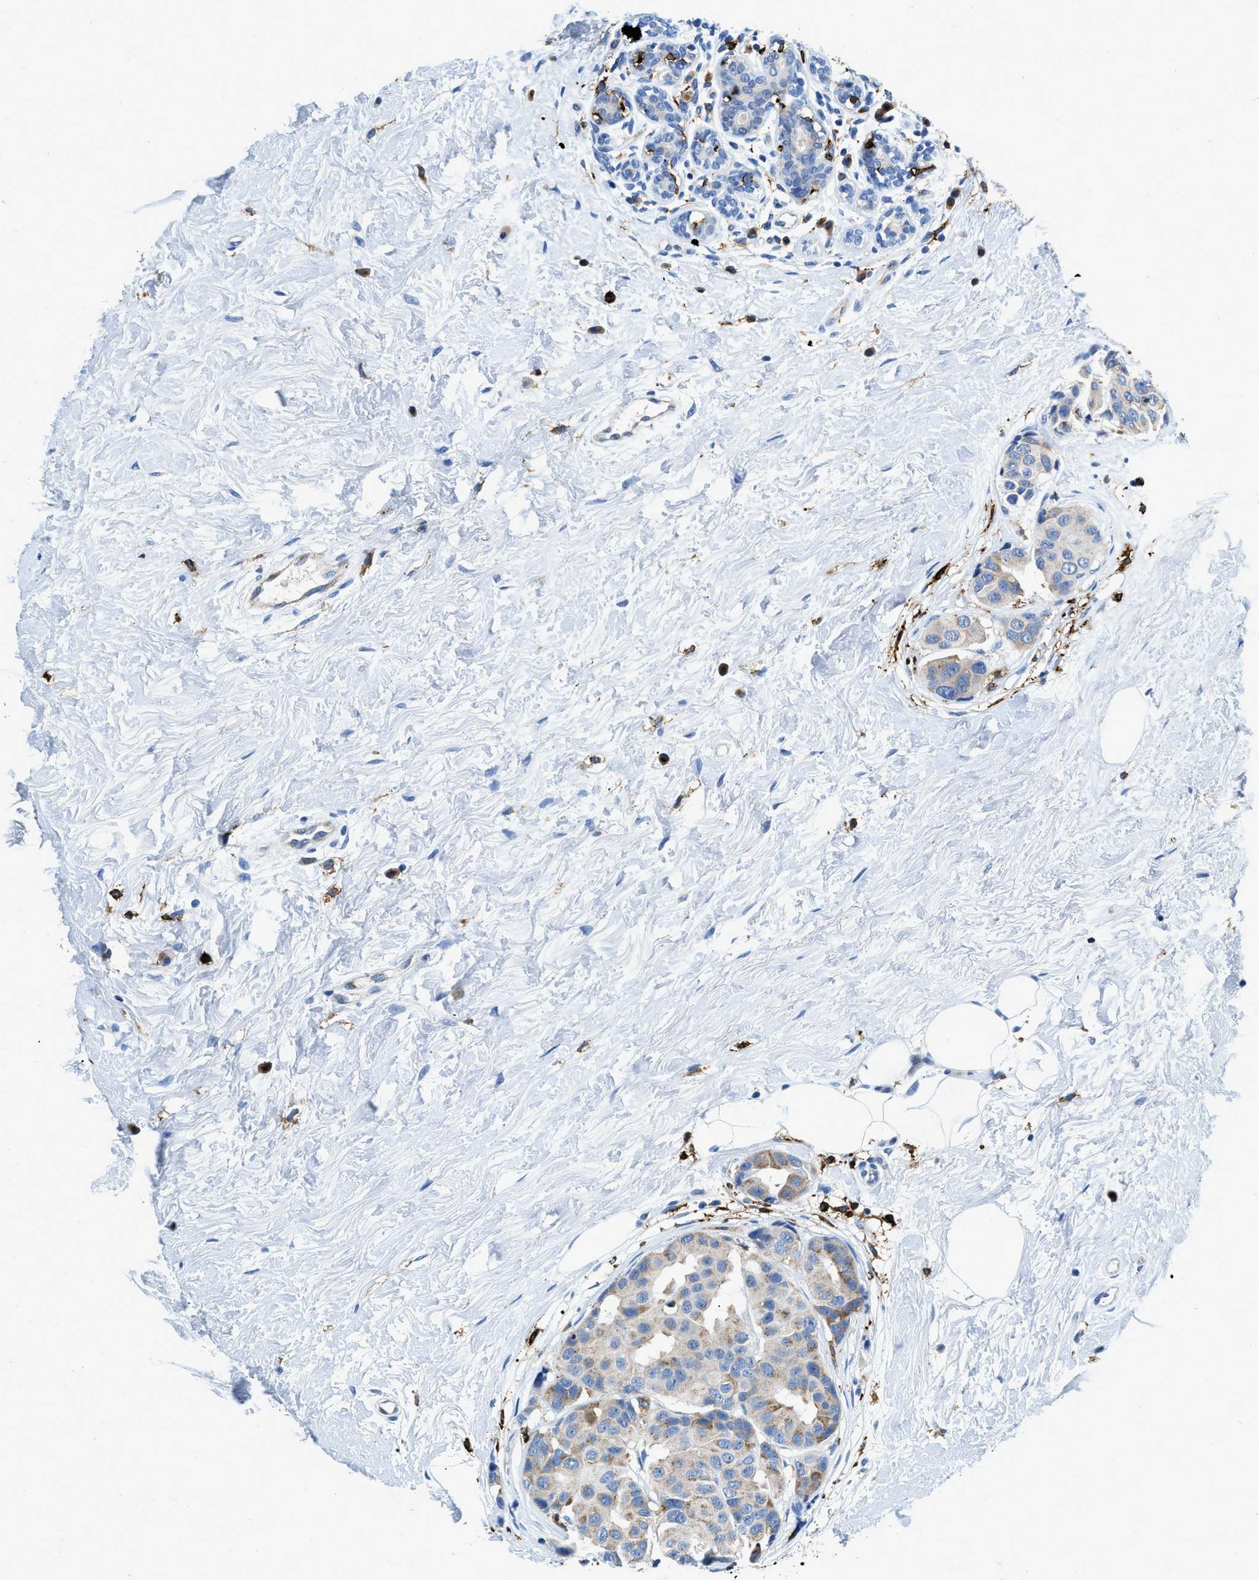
{"staining": {"intensity": "weak", "quantity": "25%-75%", "location": "cytoplasmic/membranous"}, "tissue": "breast cancer", "cell_type": "Tumor cells", "image_type": "cancer", "snomed": [{"axis": "morphology", "description": "Normal tissue, NOS"}, {"axis": "morphology", "description": "Duct carcinoma"}, {"axis": "topography", "description": "Breast"}], "caption": "A photomicrograph of human breast cancer (invasive ductal carcinoma) stained for a protein displays weak cytoplasmic/membranous brown staining in tumor cells.", "gene": "CD226", "patient": {"sex": "female", "age": 39}}